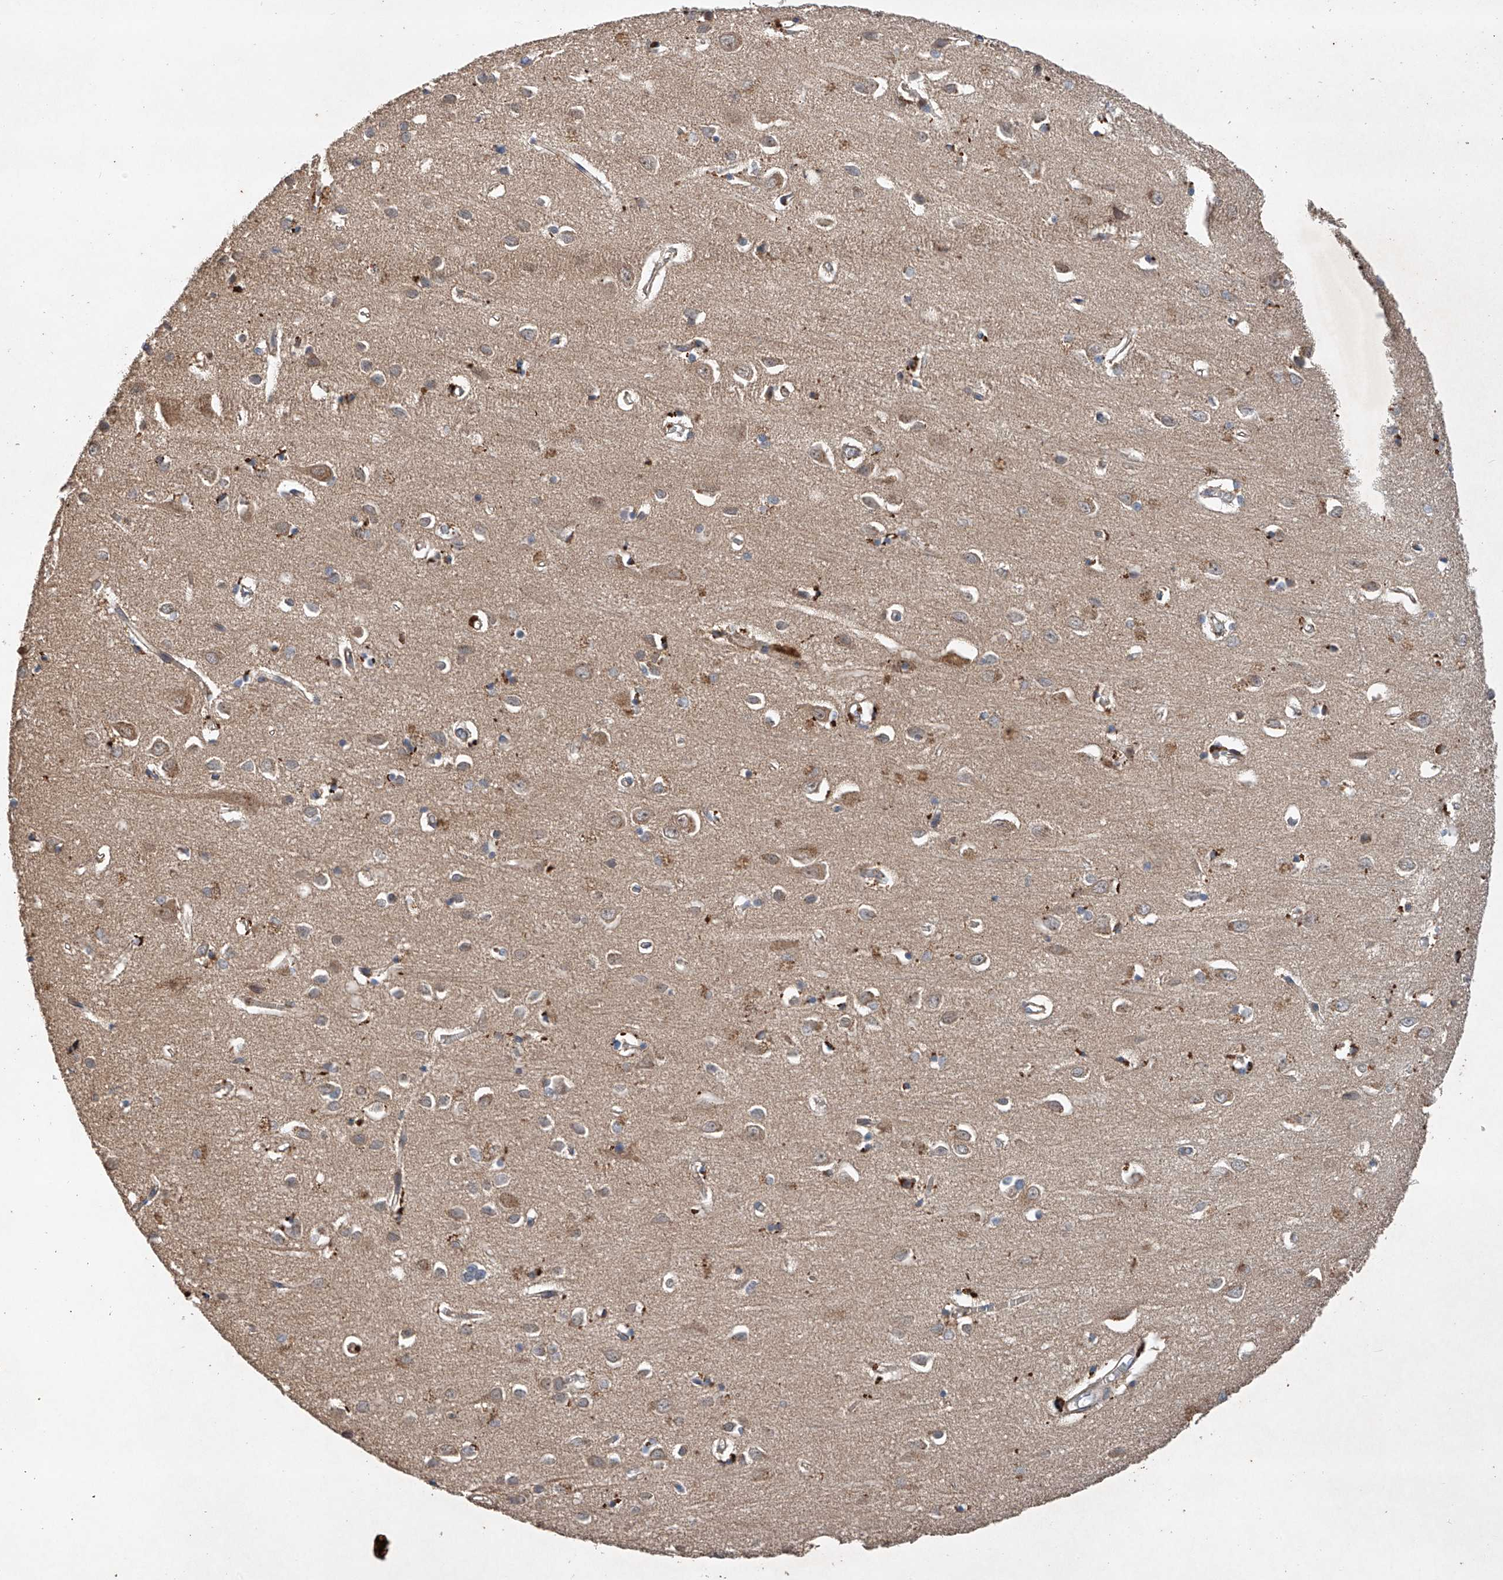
{"staining": {"intensity": "weak", "quantity": ">75%", "location": "cytoplasmic/membranous"}, "tissue": "cerebral cortex", "cell_type": "Endothelial cells", "image_type": "normal", "snomed": [{"axis": "morphology", "description": "Normal tissue, NOS"}, {"axis": "topography", "description": "Cerebral cortex"}], "caption": "Weak cytoplasmic/membranous positivity is identified in approximately >75% of endothelial cells in benign cerebral cortex.", "gene": "CEP85L", "patient": {"sex": "female", "age": 64}}